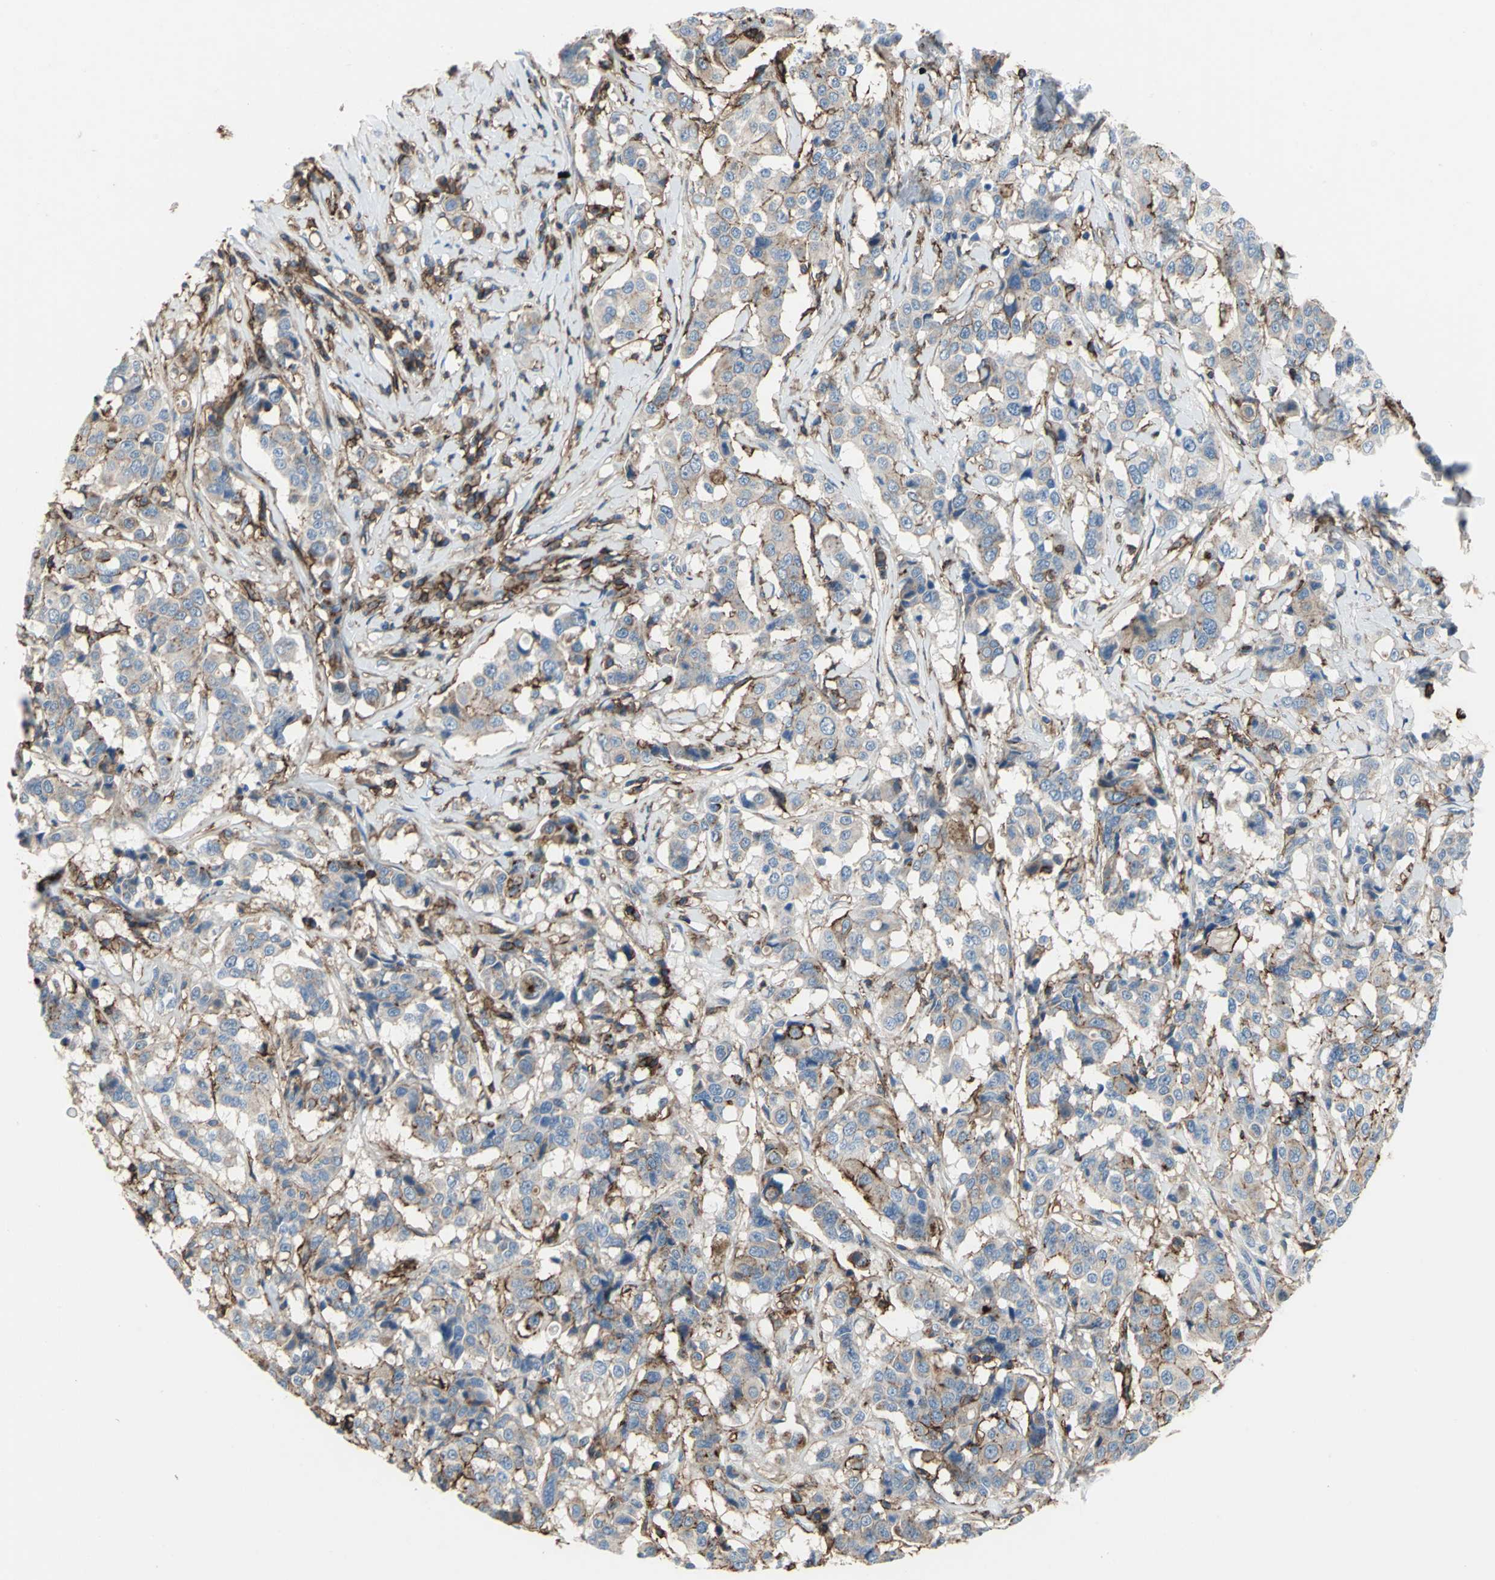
{"staining": {"intensity": "moderate", "quantity": "25%-75%", "location": "cytoplasmic/membranous"}, "tissue": "breast cancer", "cell_type": "Tumor cells", "image_type": "cancer", "snomed": [{"axis": "morphology", "description": "Duct carcinoma"}, {"axis": "topography", "description": "Breast"}], "caption": "A micrograph showing moderate cytoplasmic/membranous staining in about 25%-75% of tumor cells in breast intraductal carcinoma, as visualized by brown immunohistochemical staining.", "gene": "CD44", "patient": {"sex": "female", "age": 27}}